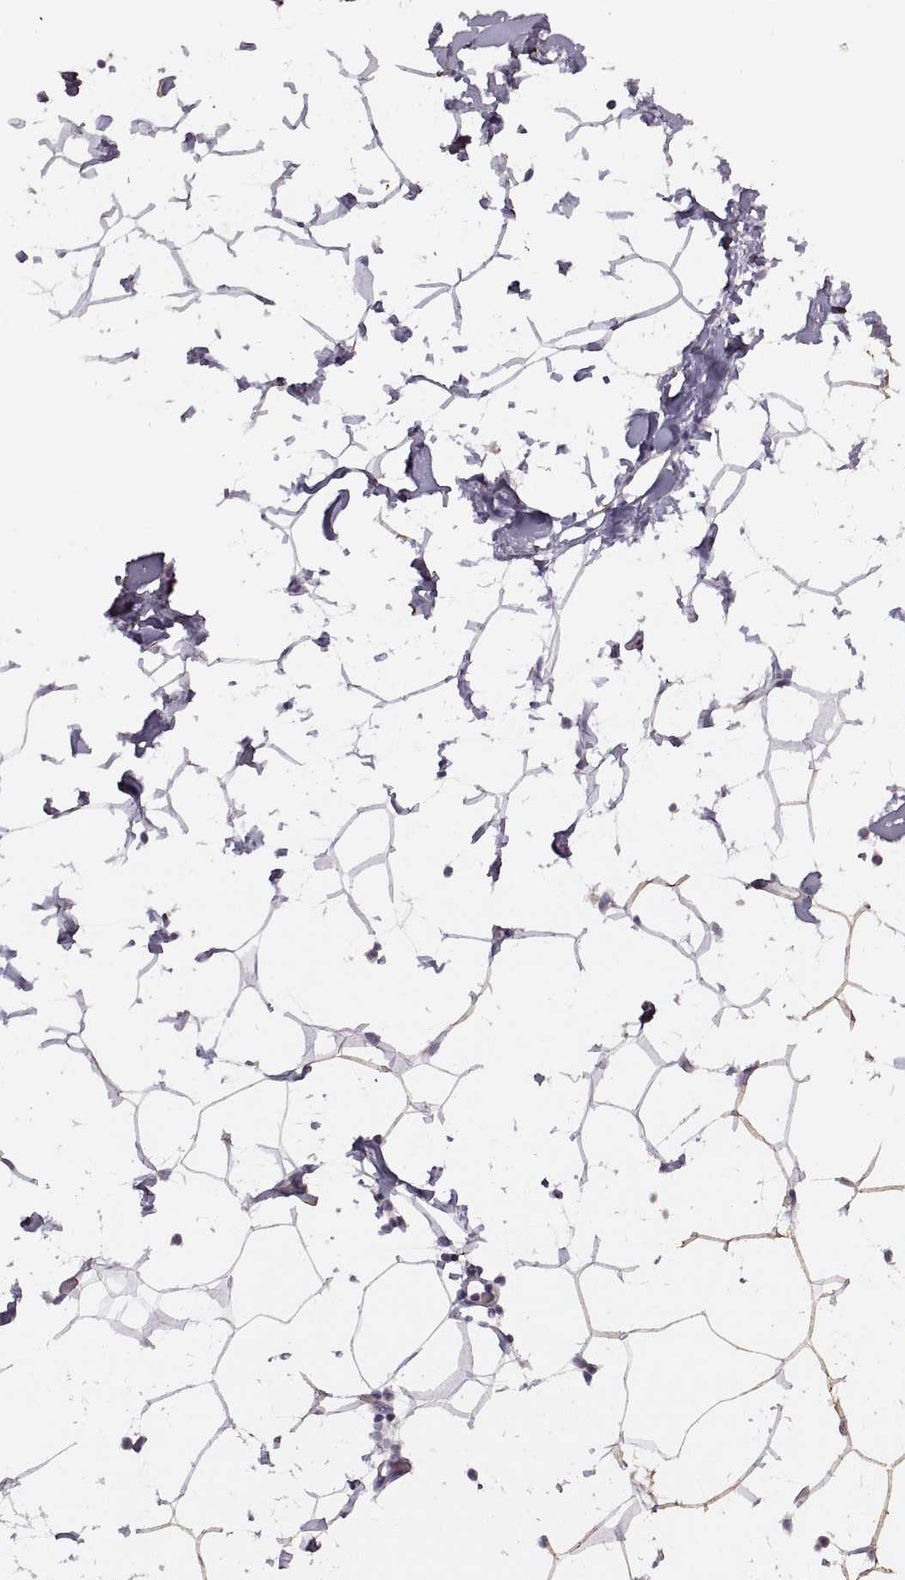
{"staining": {"intensity": "moderate", "quantity": "<25%", "location": "cytoplasmic/membranous"}, "tissue": "breast", "cell_type": "Adipocytes", "image_type": "normal", "snomed": [{"axis": "morphology", "description": "Normal tissue, NOS"}, {"axis": "topography", "description": "Breast"}], "caption": "Immunohistochemical staining of unremarkable human breast demonstrates moderate cytoplasmic/membranous protein positivity in about <25% of adipocytes.", "gene": "SINHCAF", "patient": {"sex": "female", "age": 32}}